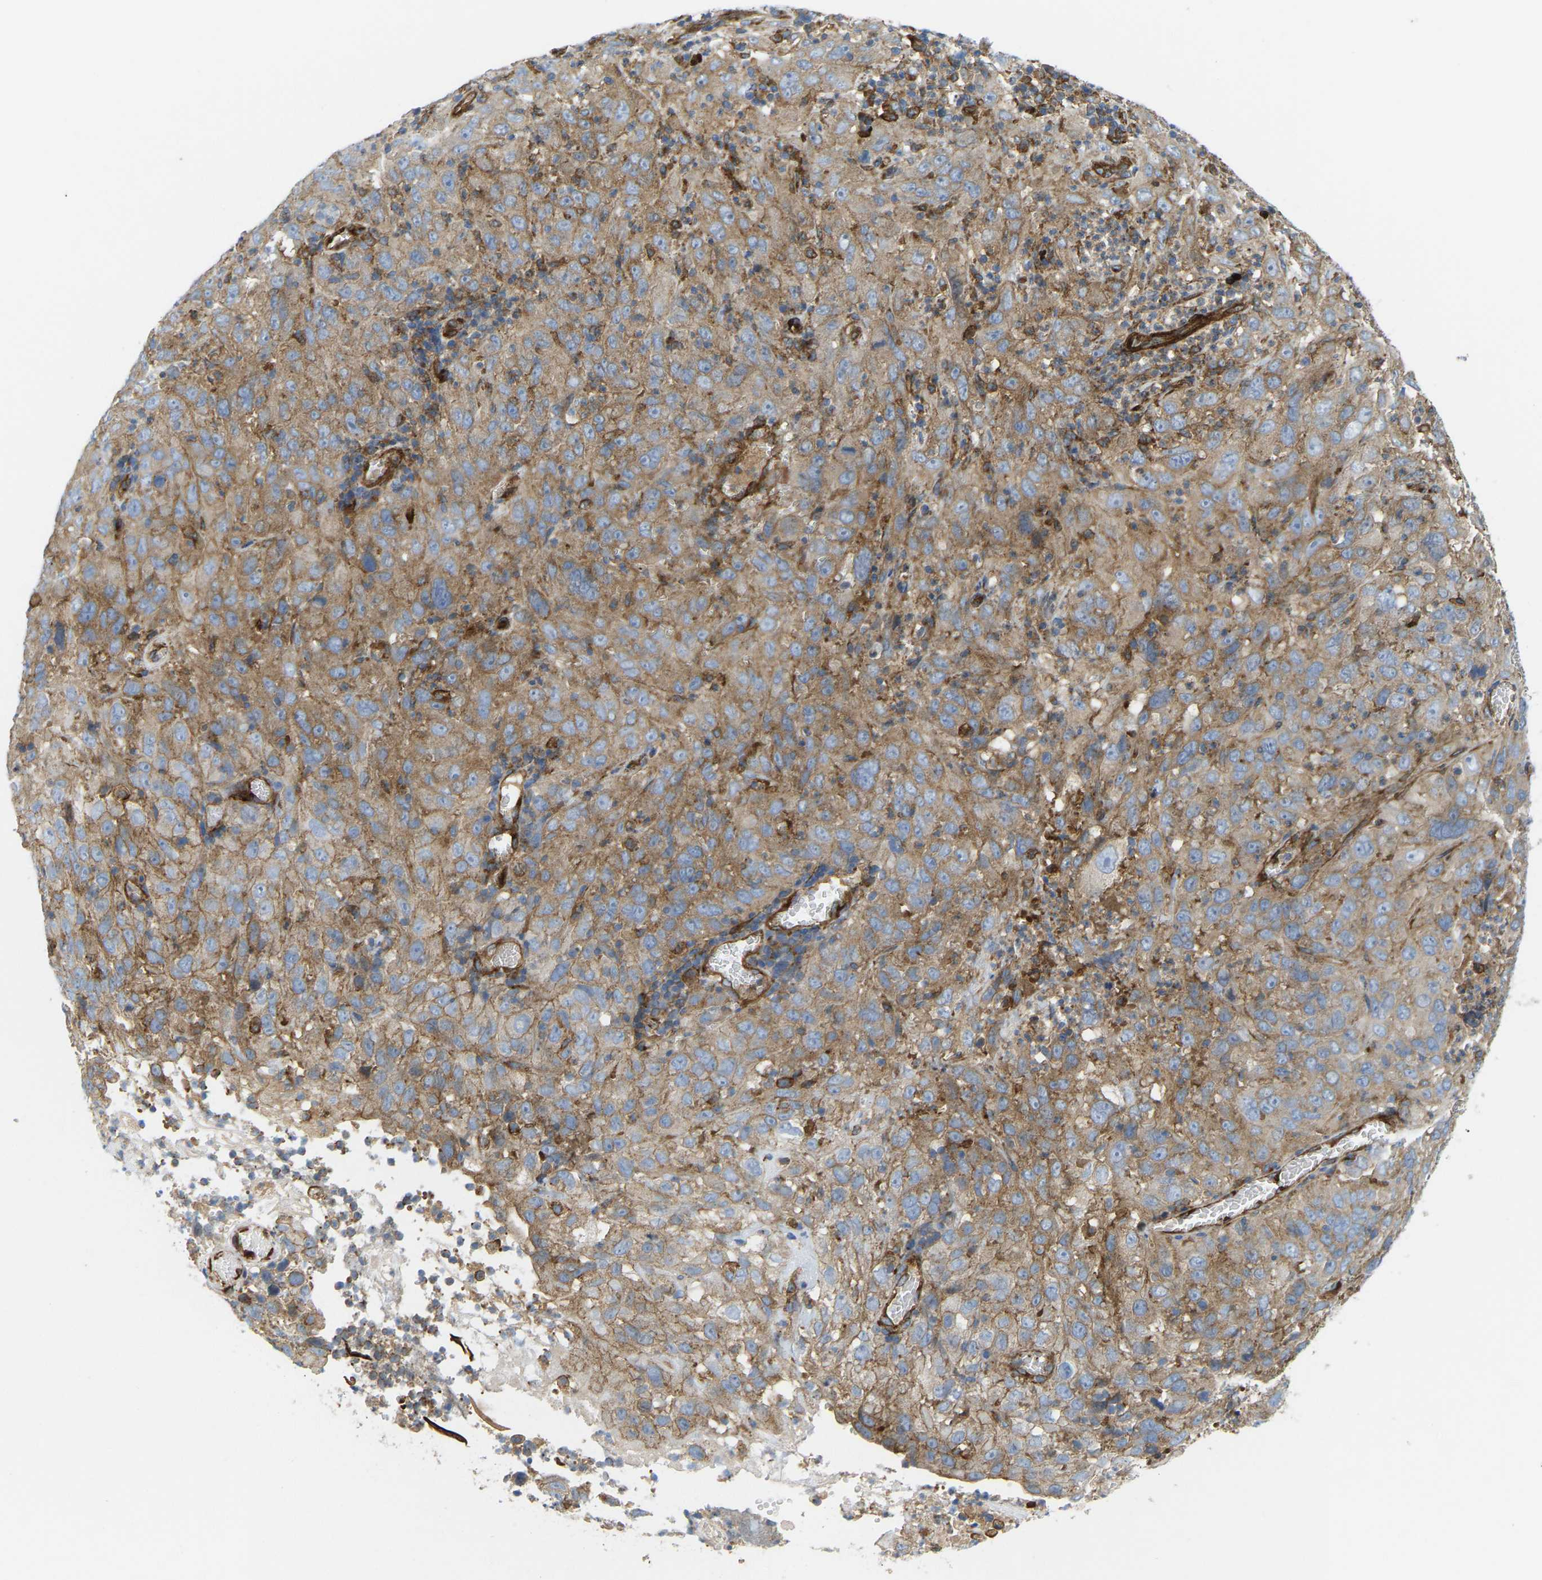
{"staining": {"intensity": "weak", "quantity": ">75%", "location": "cytoplasmic/membranous"}, "tissue": "cervical cancer", "cell_type": "Tumor cells", "image_type": "cancer", "snomed": [{"axis": "morphology", "description": "Squamous cell carcinoma, NOS"}, {"axis": "topography", "description": "Cervix"}], "caption": "Human cervical cancer (squamous cell carcinoma) stained for a protein (brown) exhibits weak cytoplasmic/membranous positive expression in approximately >75% of tumor cells.", "gene": "PICALM", "patient": {"sex": "female", "age": 32}}